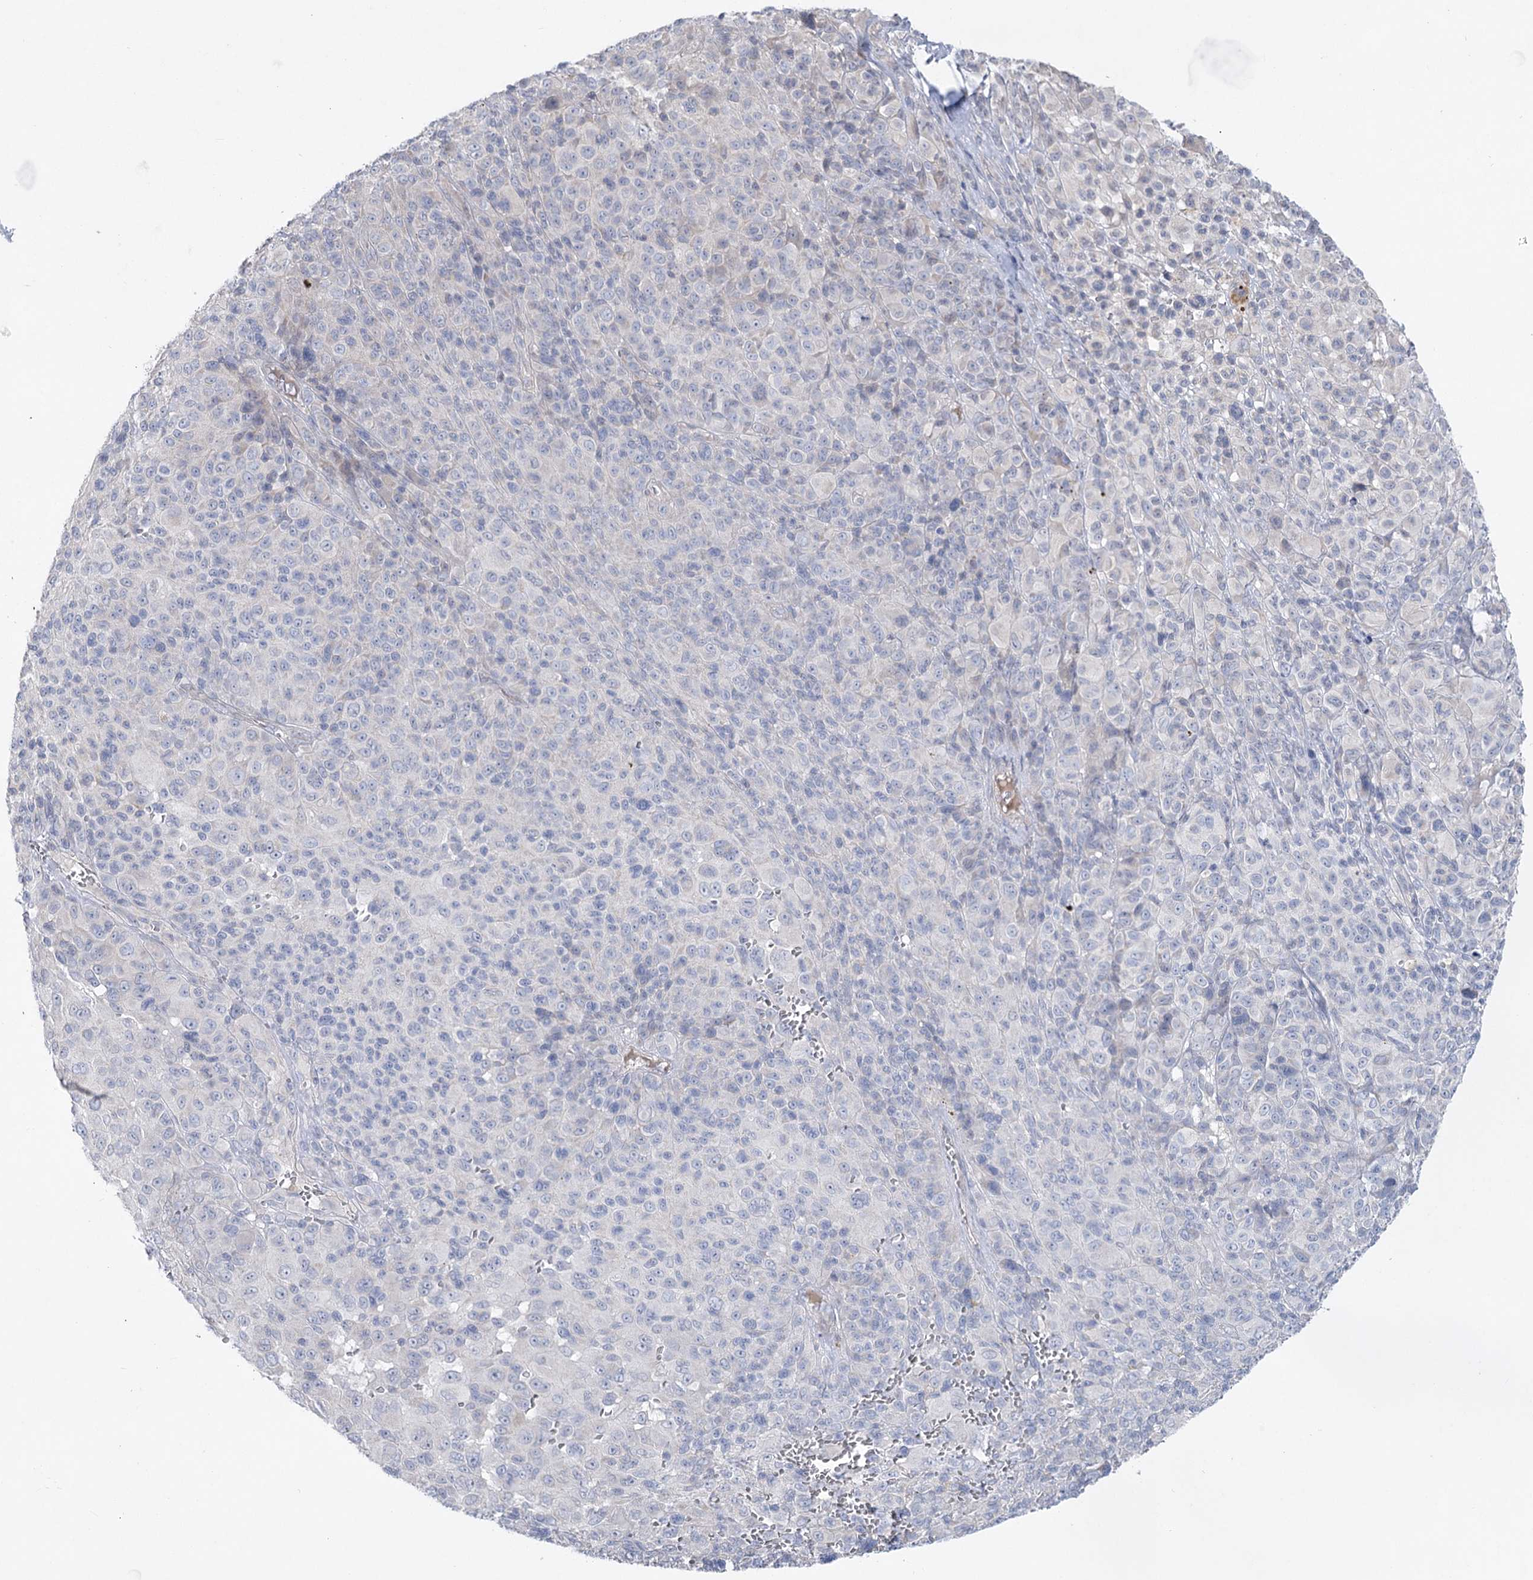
{"staining": {"intensity": "negative", "quantity": "none", "location": "none"}, "tissue": "melanoma", "cell_type": "Tumor cells", "image_type": "cancer", "snomed": [{"axis": "morphology", "description": "Malignant melanoma, NOS"}, {"axis": "topography", "description": "Skin of trunk"}], "caption": "This is a histopathology image of IHC staining of malignant melanoma, which shows no expression in tumor cells.", "gene": "SCN11A", "patient": {"sex": "male", "age": 71}}